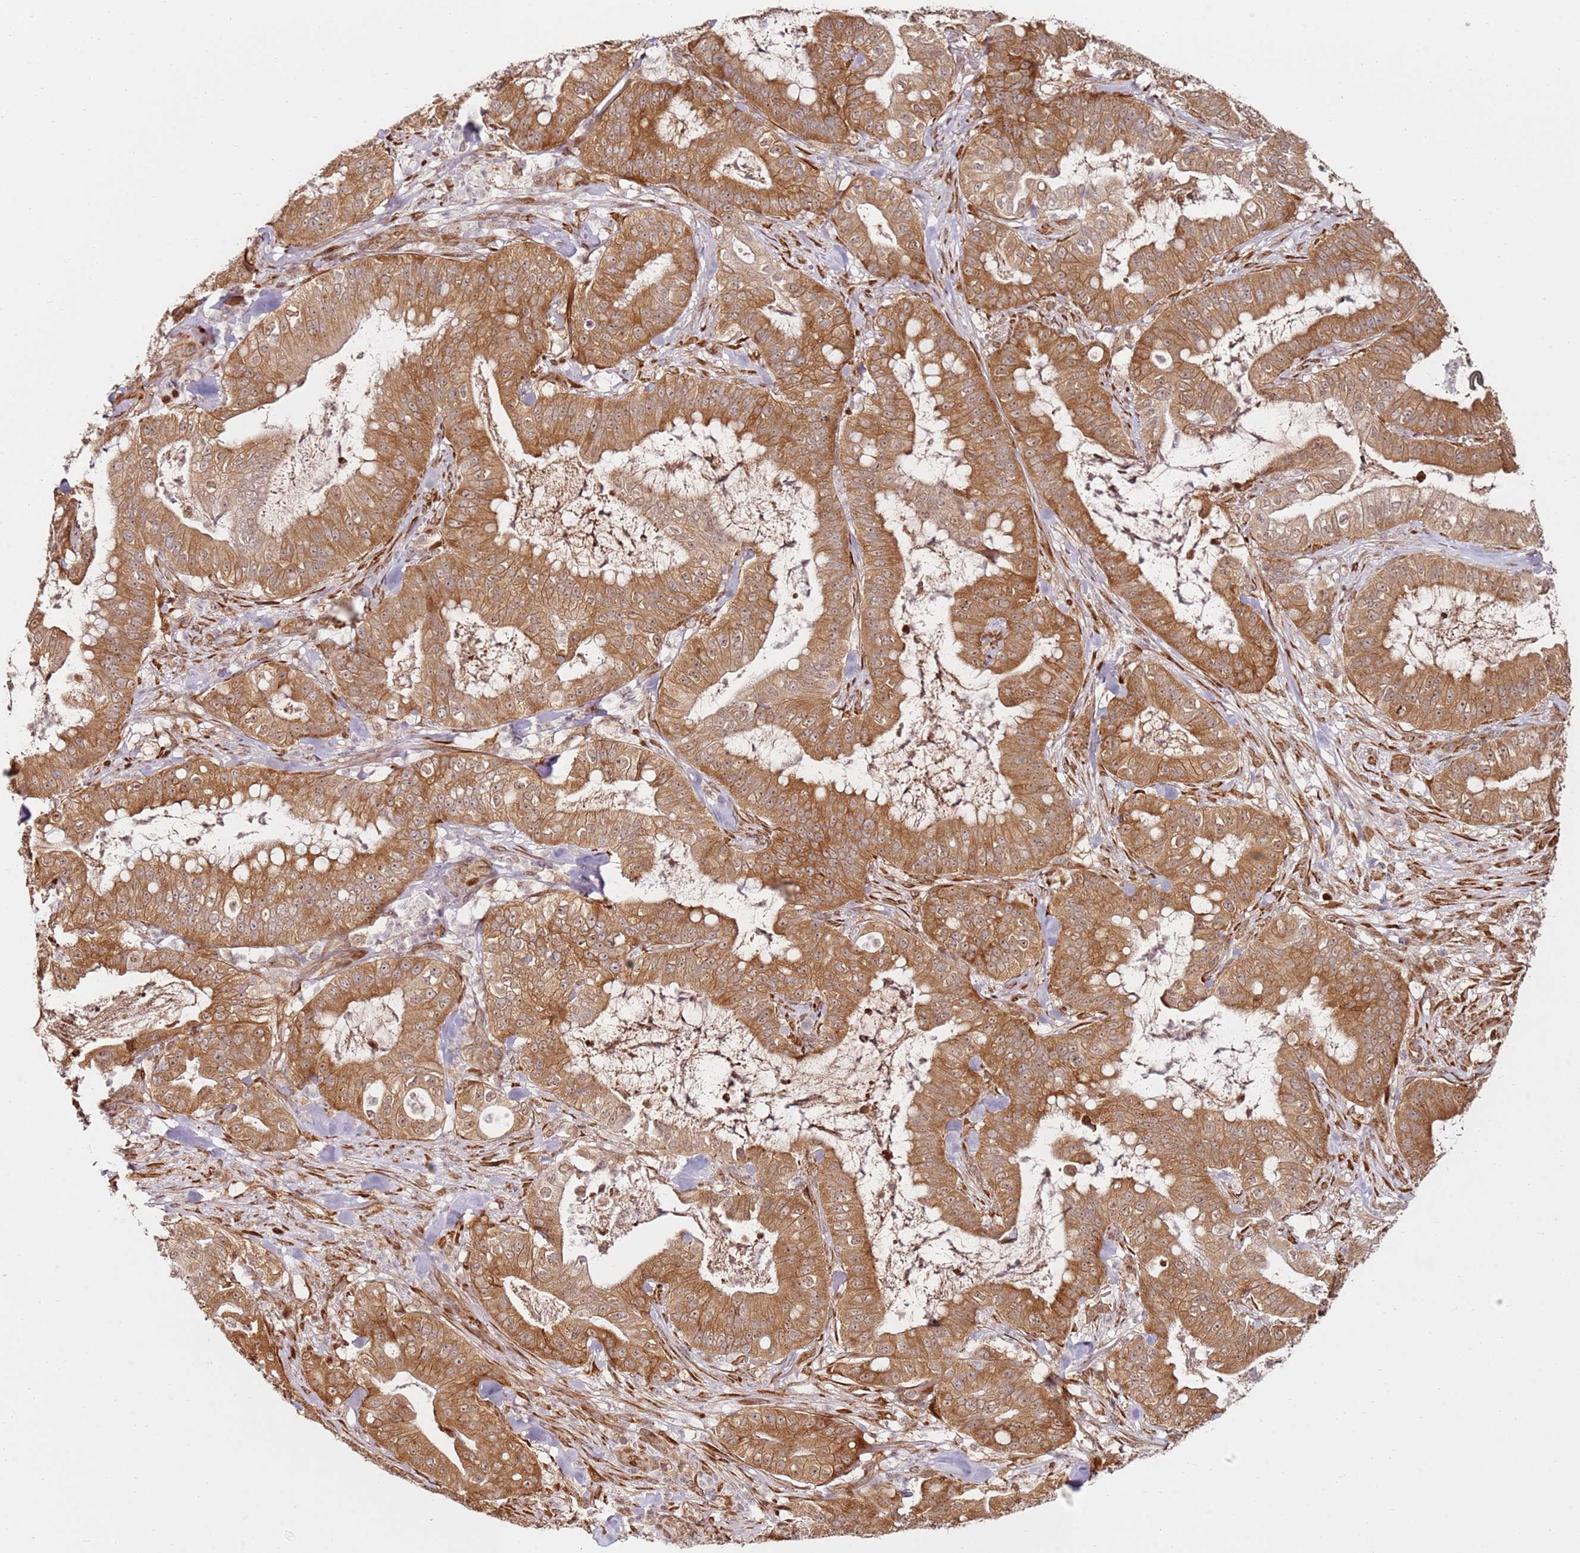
{"staining": {"intensity": "moderate", "quantity": ">75%", "location": "cytoplasmic/membranous"}, "tissue": "pancreatic cancer", "cell_type": "Tumor cells", "image_type": "cancer", "snomed": [{"axis": "morphology", "description": "Adenocarcinoma, NOS"}, {"axis": "topography", "description": "Pancreas"}], "caption": "DAB immunohistochemical staining of human pancreatic cancer reveals moderate cytoplasmic/membranous protein positivity in about >75% of tumor cells.", "gene": "RPS3A", "patient": {"sex": "male", "age": 71}}